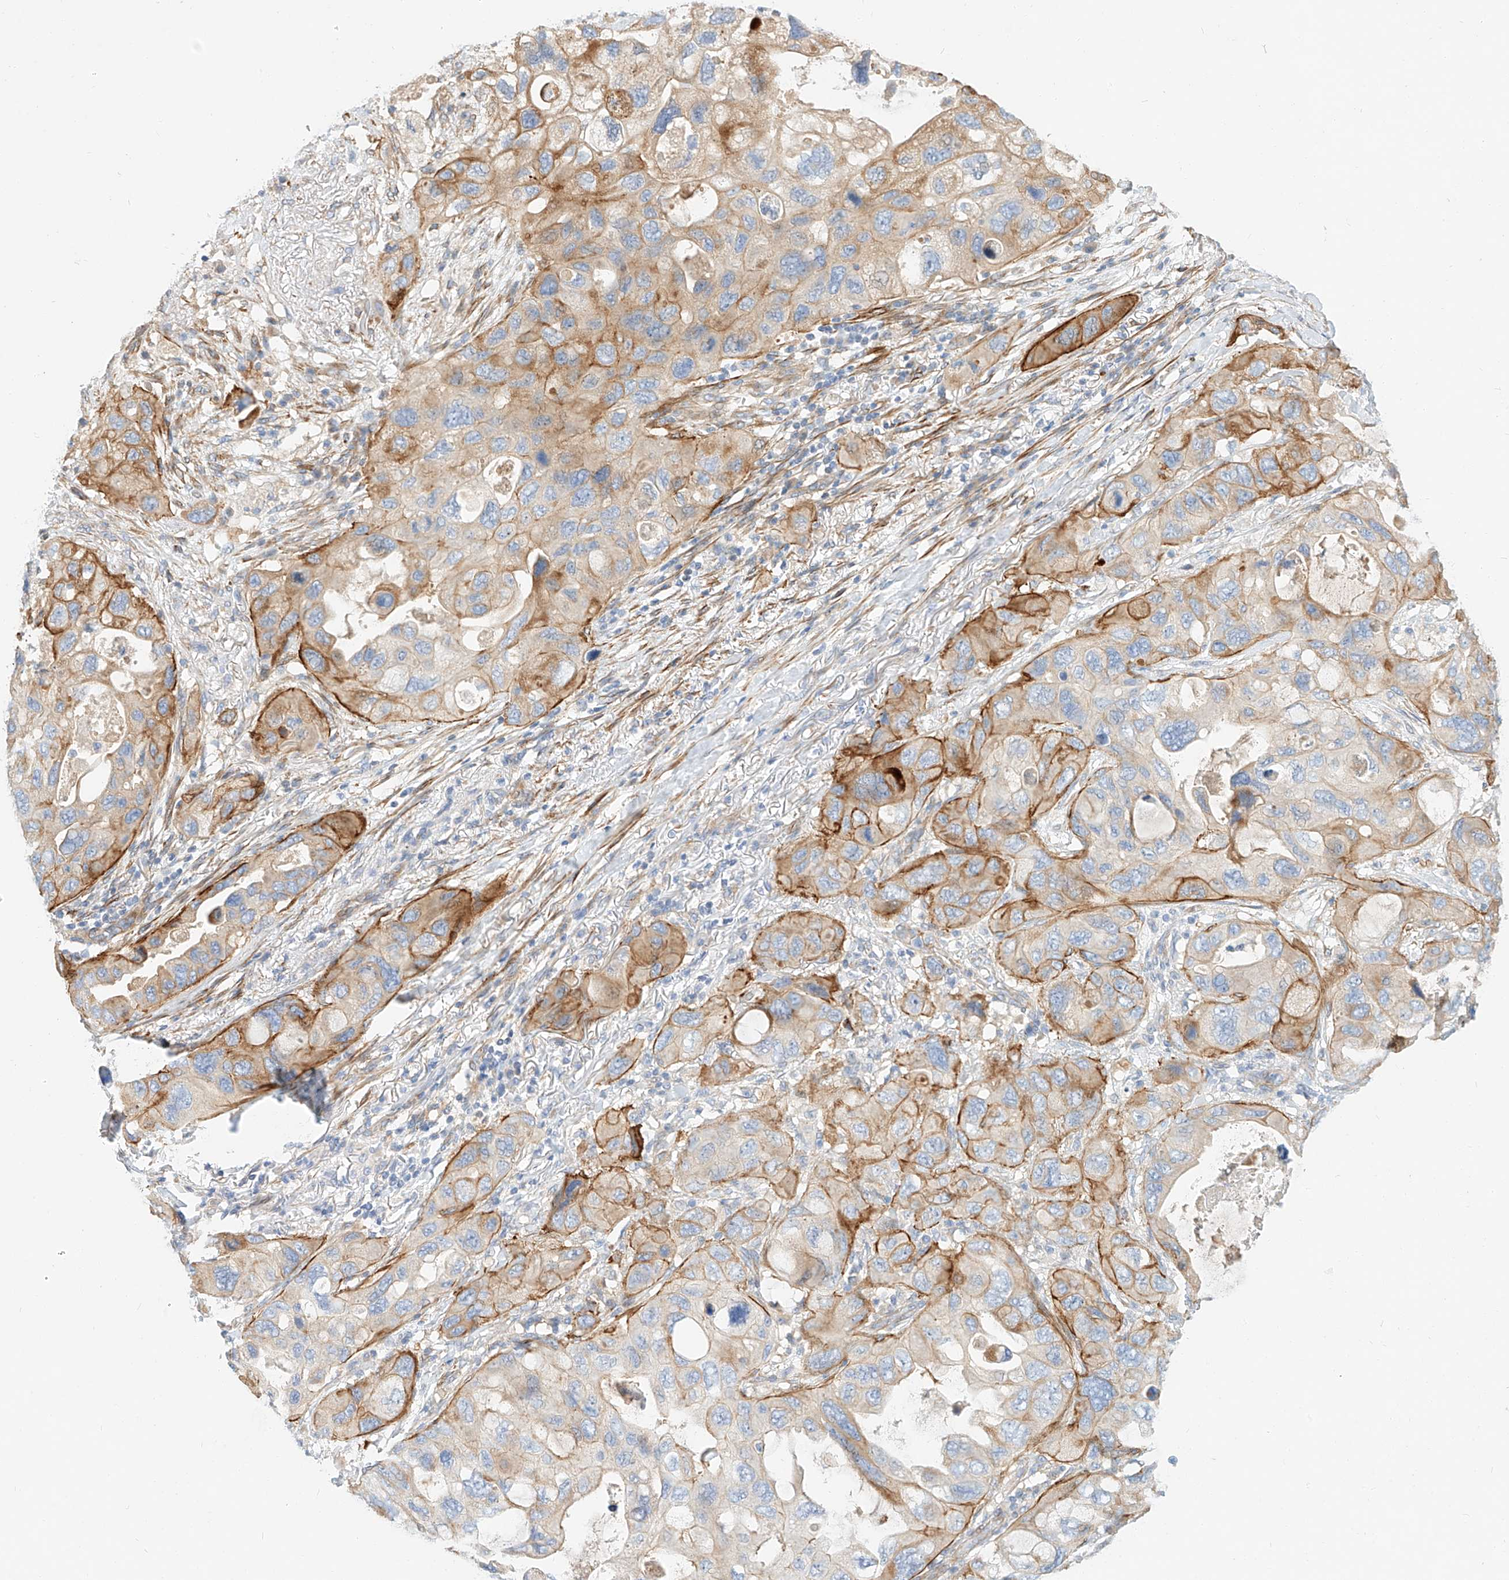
{"staining": {"intensity": "moderate", "quantity": ">75%", "location": "cytoplasmic/membranous"}, "tissue": "lung cancer", "cell_type": "Tumor cells", "image_type": "cancer", "snomed": [{"axis": "morphology", "description": "Squamous cell carcinoma, NOS"}, {"axis": "topography", "description": "Lung"}], "caption": "Immunohistochemistry (IHC) image of lung squamous cell carcinoma stained for a protein (brown), which demonstrates medium levels of moderate cytoplasmic/membranous expression in about >75% of tumor cells.", "gene": "KCNH5", "patient": {"sex": "female", "age": 73}}